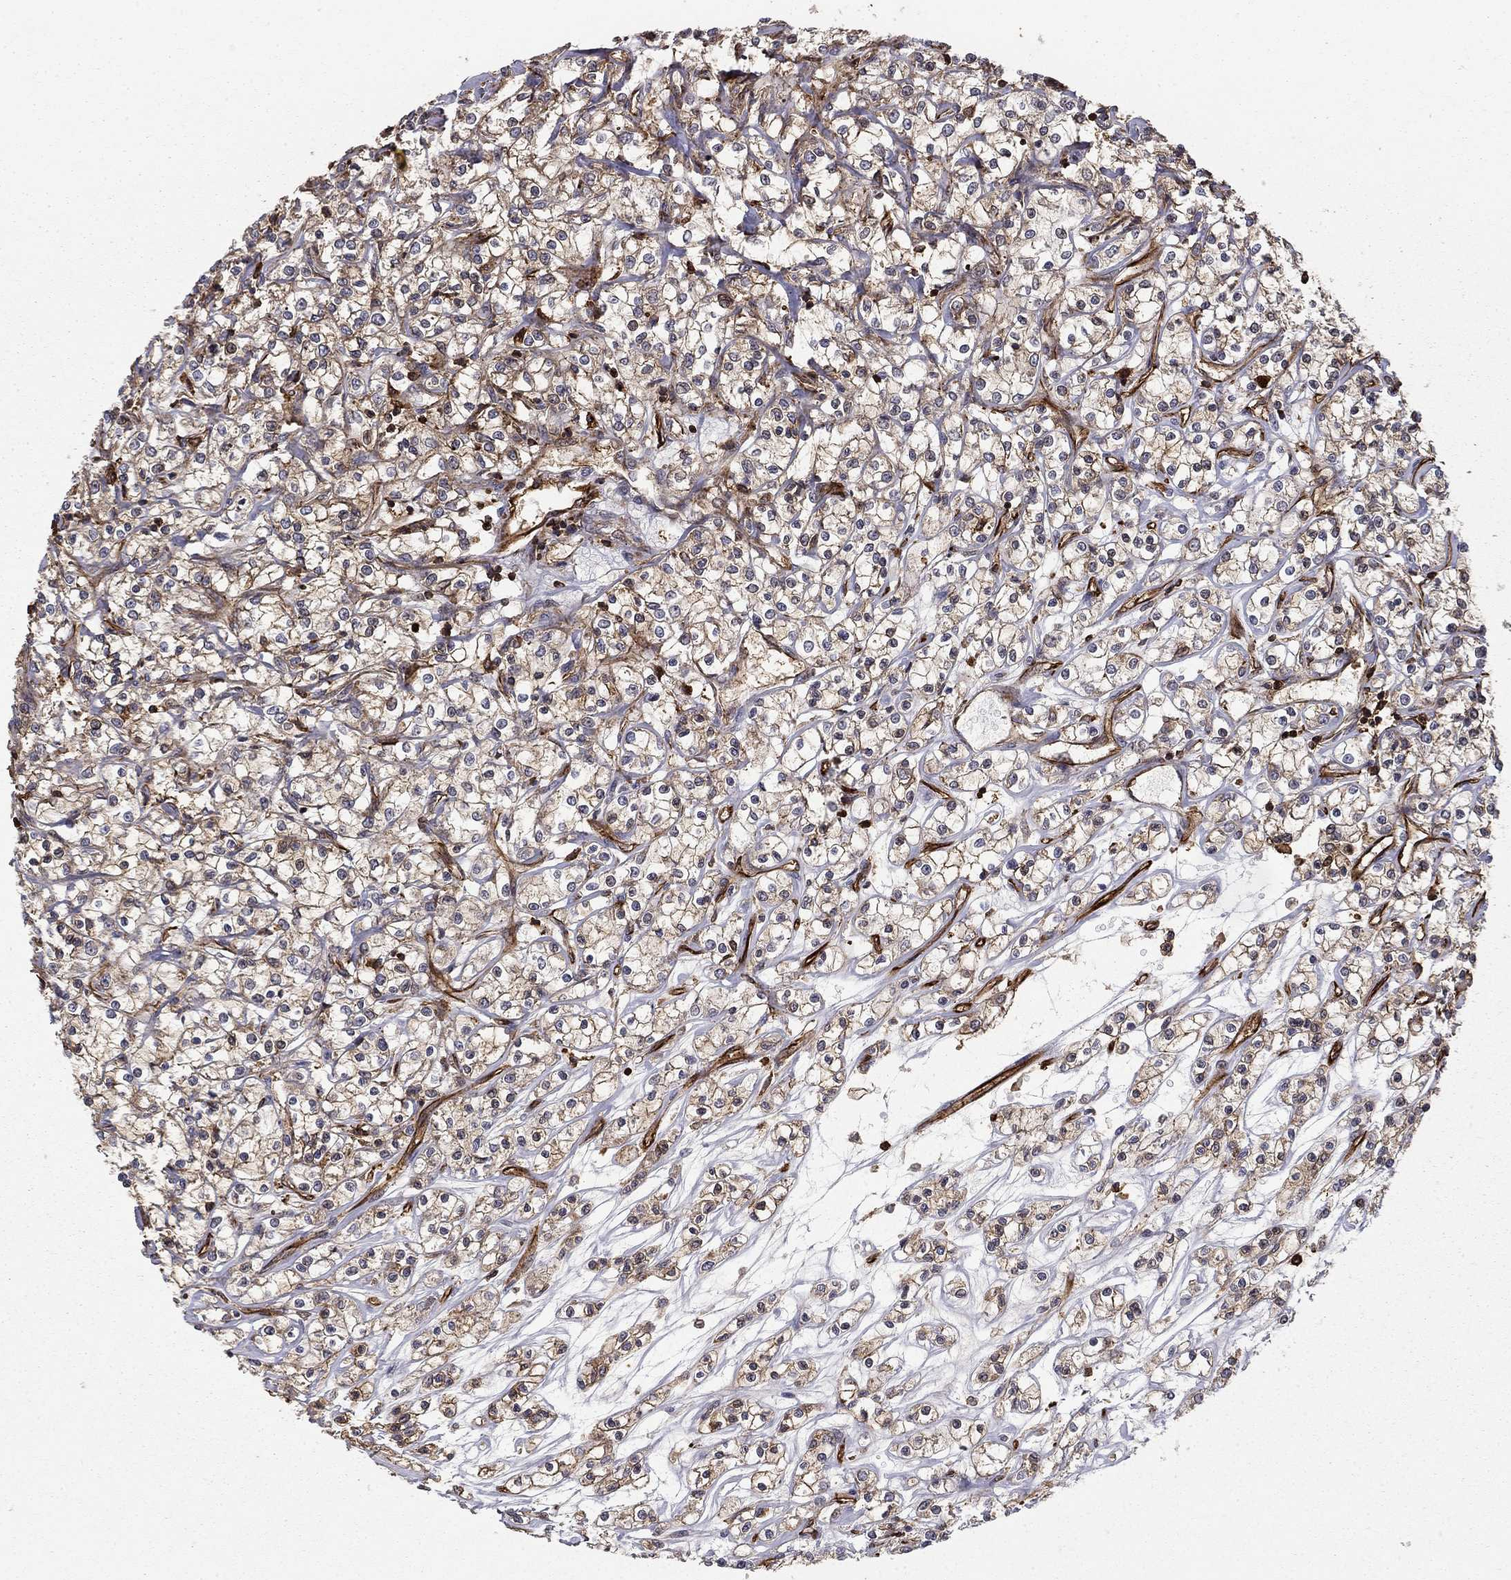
{"staining": {"intensity": "moderate", "quantity": "<25%", "location": "cytoplasmic/membranous"}, "tissue": "renal cancer", "cell_type": "Tumor cells", "image_type": "cancer", "snomed": [{"axis": "morphology", "description": "Adenocarcinoma, NOS"}, {"axis": "topography", "description": "Kidney"}], "caption": "A high-resolution micrograph shows IHC staining of adenocarcinoma (renal), which demonstrates moderate cytoplasmic/membranous expression in approximately <25% of tumor cells.", "gene": "ADM", "patient": {"sex": "female", "age": 59}}